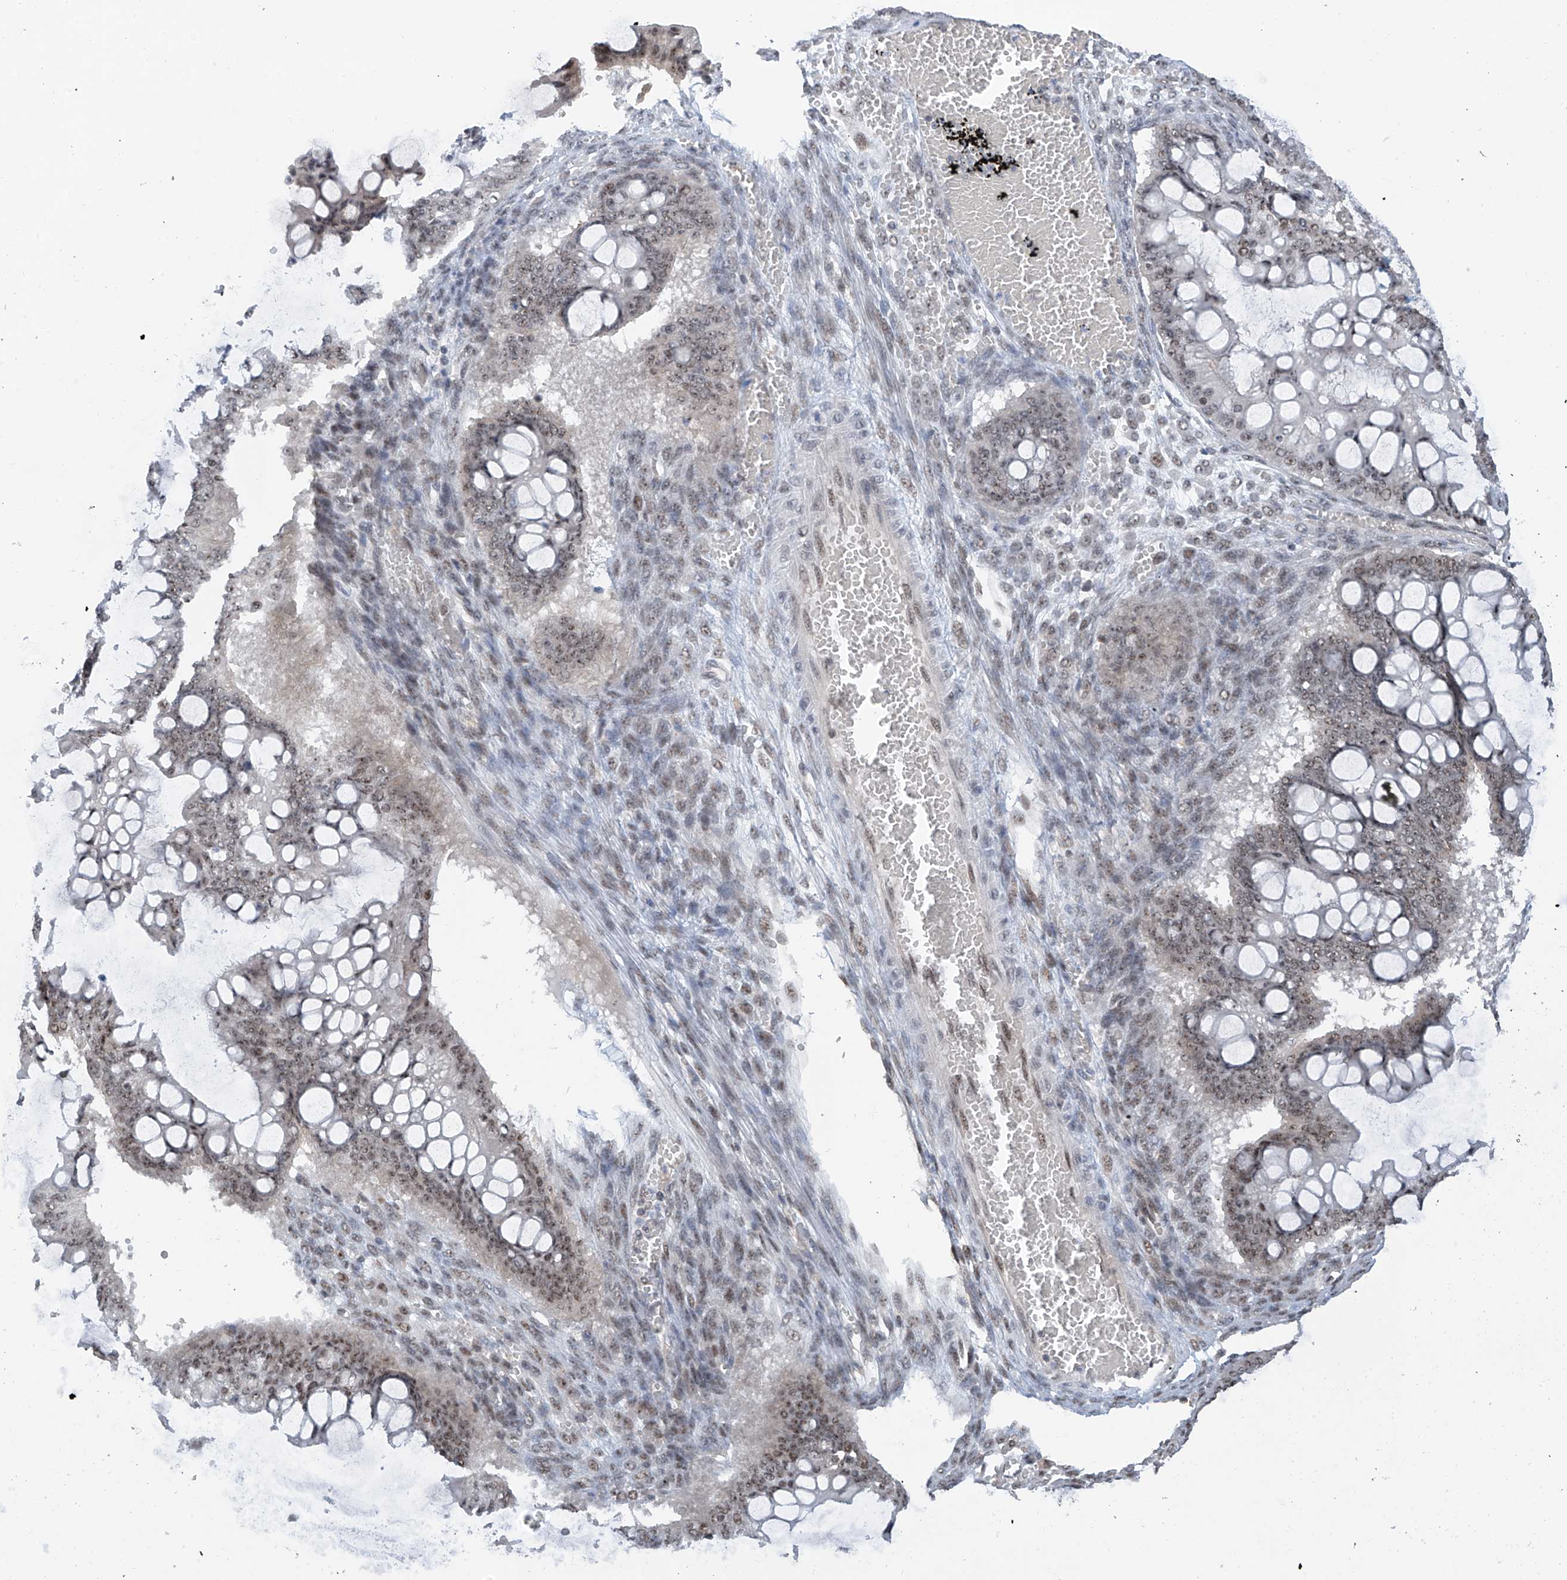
{"staining": {"intensity": "weak", "quantity": "25%-75%", "location": "nuclear"}, "tissue": "ovarian cancer", "cell_type": "Tumor cells", "image_type": "cancer", "snomed": [{"axis": "morphology", "description": "Cystadenocarcinoma, mucinous, NOS"}, {"axis": "topography", "description": "Ovary"}], "caption": "A brown stain shows weak nuclear positivity of a protein in human ovarian cancer (mucinous cystadenocarcinoma) tumor cells.", "gene": "C1orf131", "patient": {"sex": "female", "age": 73}}